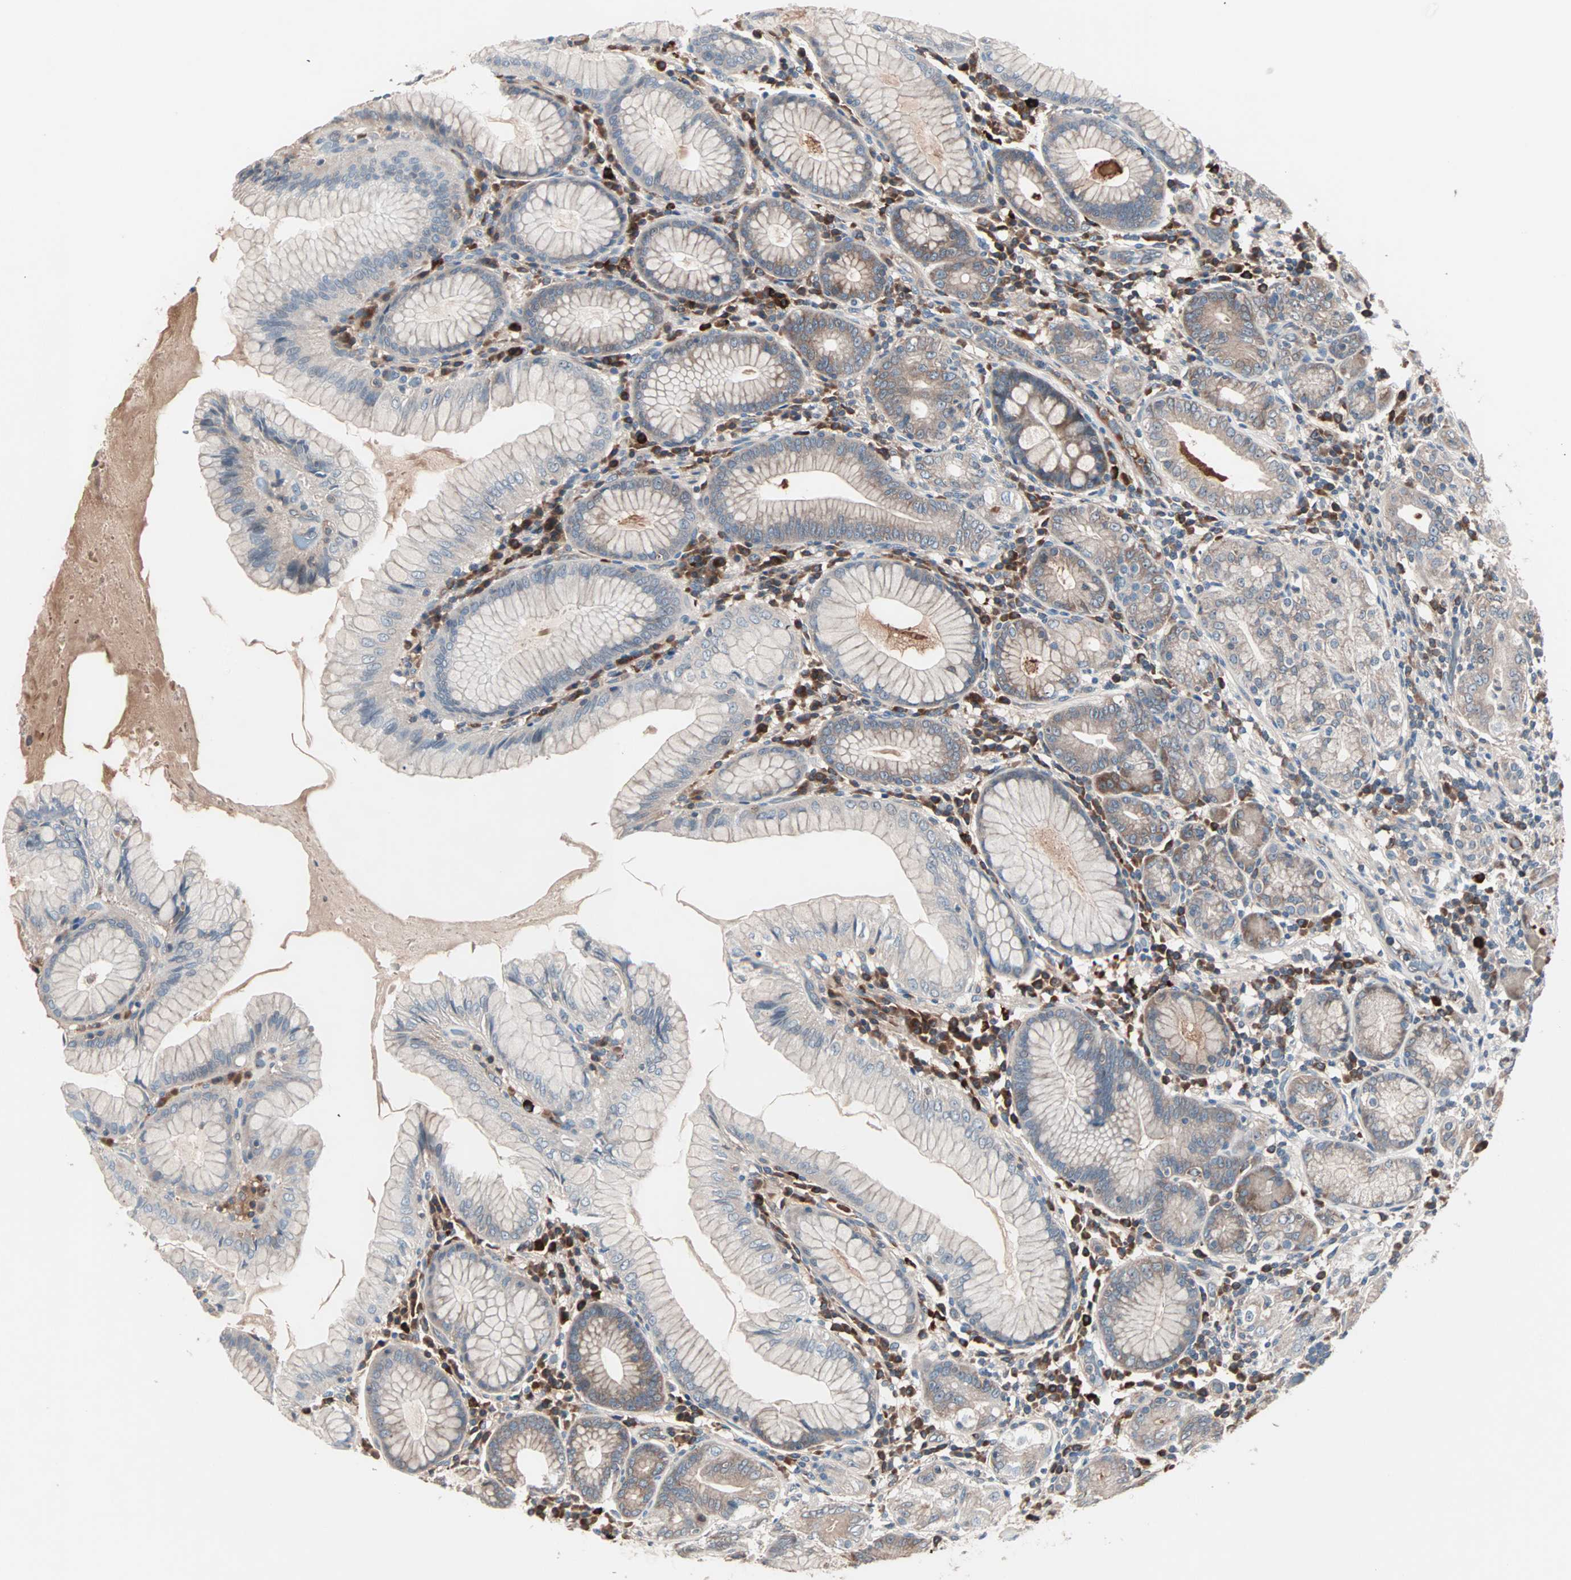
{"staining": {"intensity": "moderate", "quantity": ">75%", "location": "cytoplasmic/membranous"}, "tissue": "stomach", "cell_type": "Glandular cells", "image_type": "normal", "snomed": [{"axis": "morphology", "description": "Normal tissue, NOS"}, {"axis": "topography", "description": "Stomach, lower"}], "caption": "This histopathology image exhibits immunohistochemistry (IHC) staining of benign stomach, with medium moderate cytoplasmic/membranous expression in approximately >75% of glandular cells.", "gene": "CAD", "patient": {"sex": "female", "age": 76}}